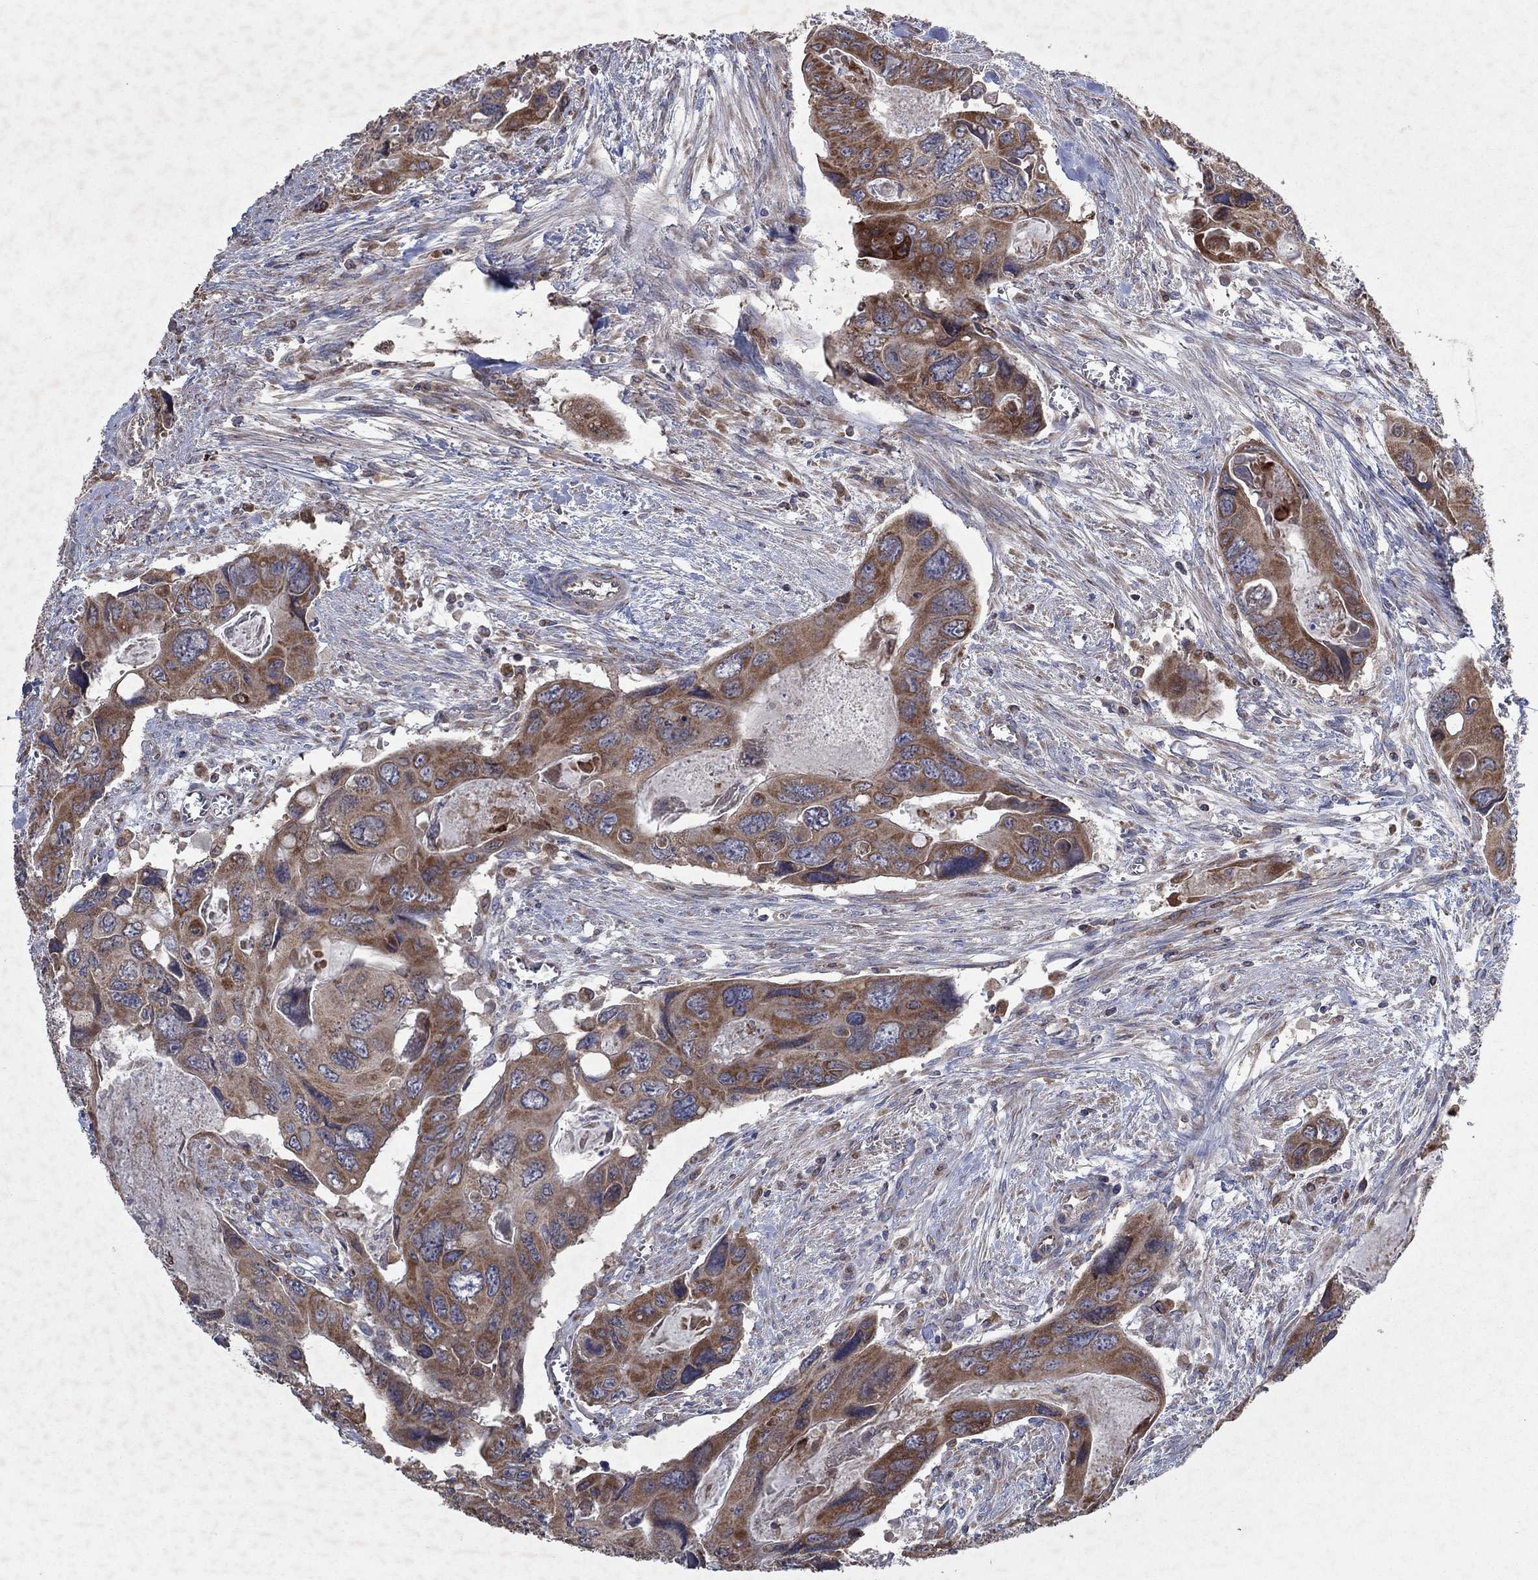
{"staining": {"intensity": "strong", "quantity": ">75%", "location": "cytoplasmic/membranous"}, "tissue": "colorectal cancer", "cell_type": "Tumor cells", "image_type": "cancer", "snomed": [{"axis": "morphology", "description": "Adenocarcinoma, NOS"}, {"axis": "topography", "description": "Rectum"}], "caption": "Immunohistochemistry histopathology image of neoplastic tissue: human colorectal cancer (adenocarcinoma) stained using immunohistochemistry (IHC) shows high levels of strong protein expression localized specifically in the cytoplasmic/membranous of tumor cells, appearing as a cytoplasmic/membranous brown color.", "gene": "NCEH1", "patient": {"sex": "male", "age": 62}}